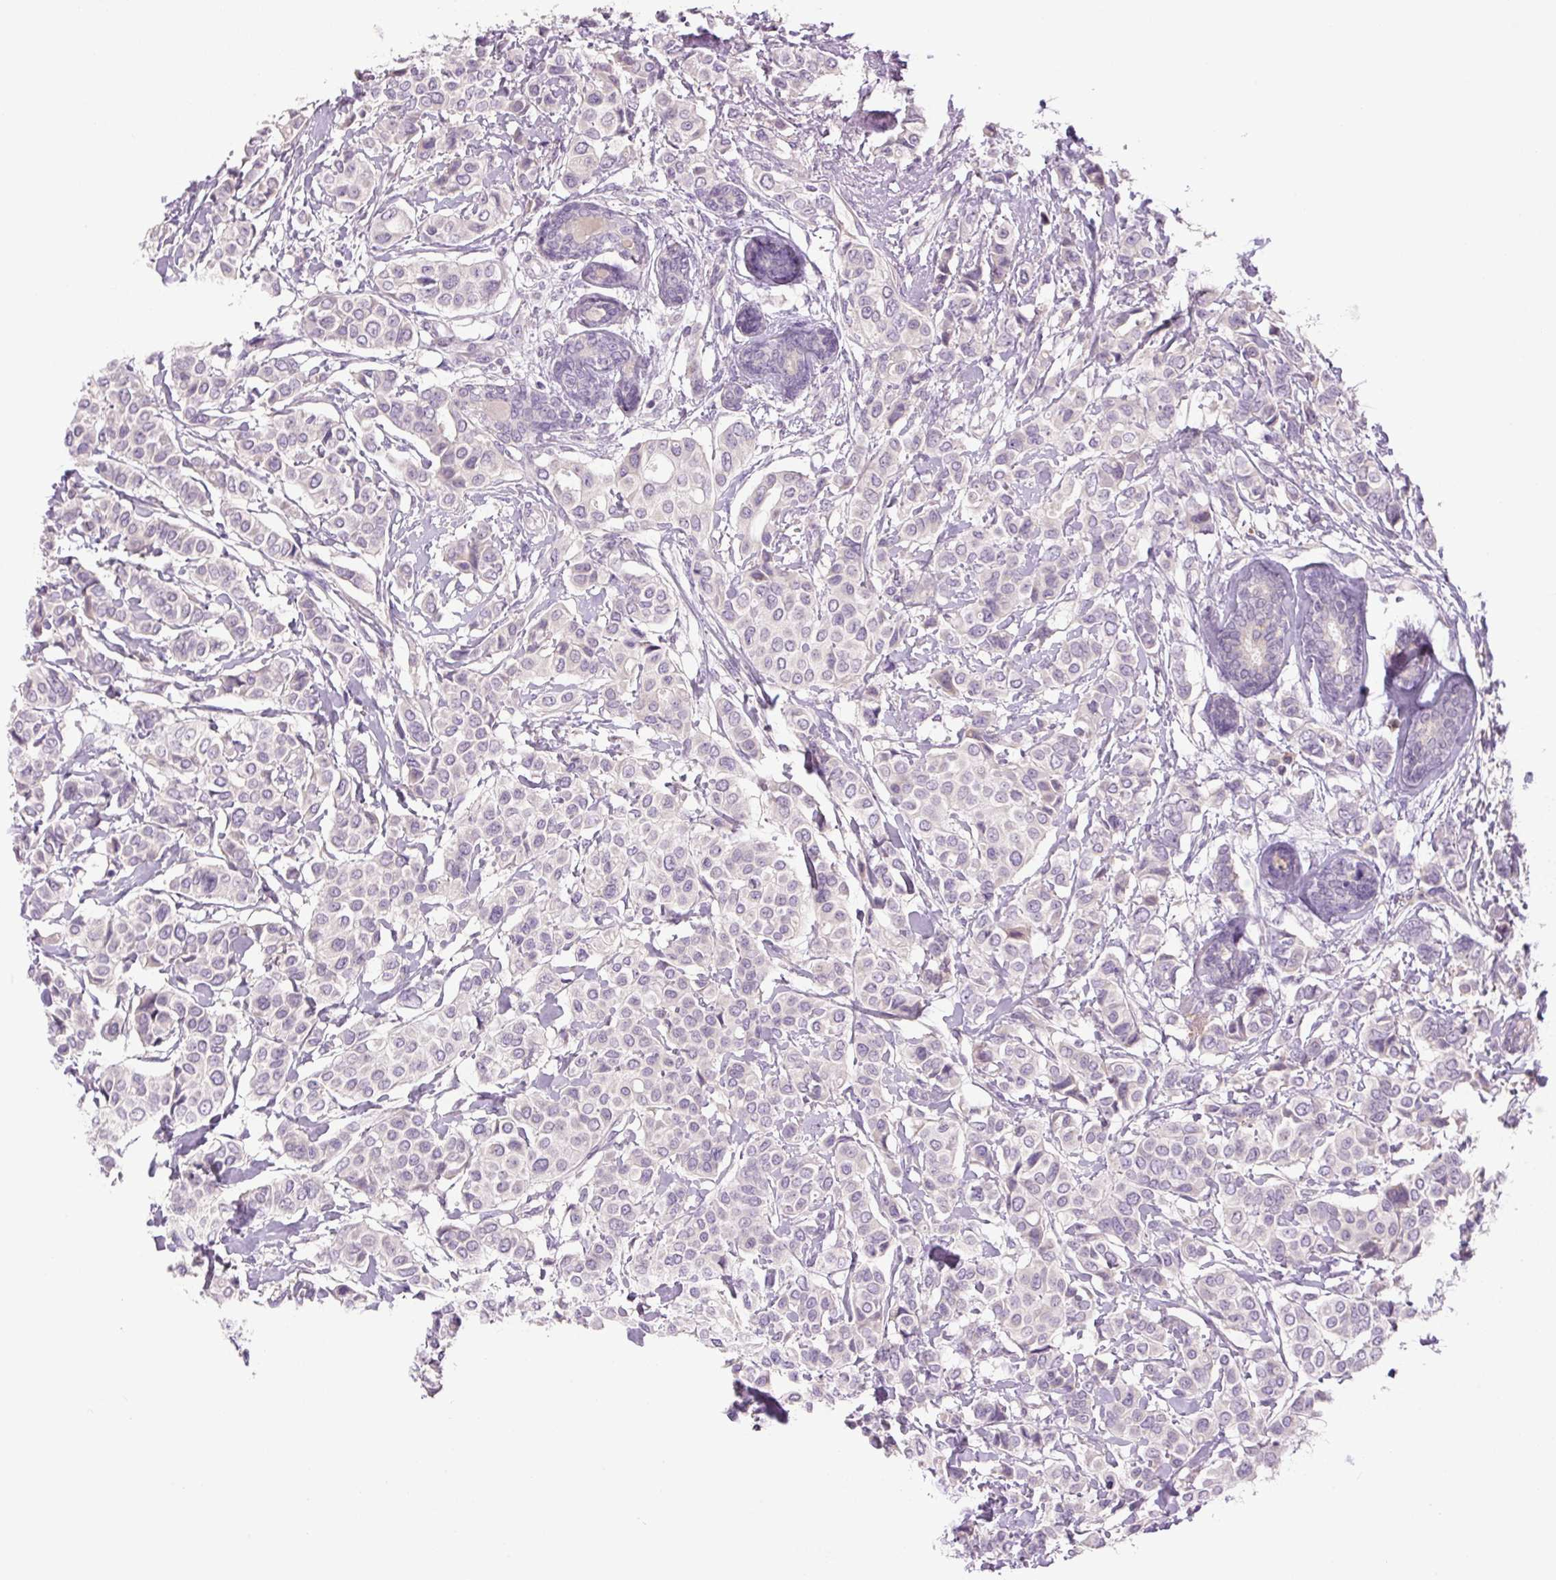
{"staining": {"intensity": "negative", "quantity": "none", "location": "none"}, "tissue": "breast cancer", "cell_type": "Tumor cells", "image_type": "cancer", "snomed": [{"axis": "morphology", "description": "Lobular carcinoma"}, {"axis": "topography", "description": "Breast"}], "caption": "DAB immunohistochemical staining of lobular carcinoma (breast) shows no significant positivity in tumor cells.", "gene": "TMEM100", "patient": {"sex": "female", "age": 51}}